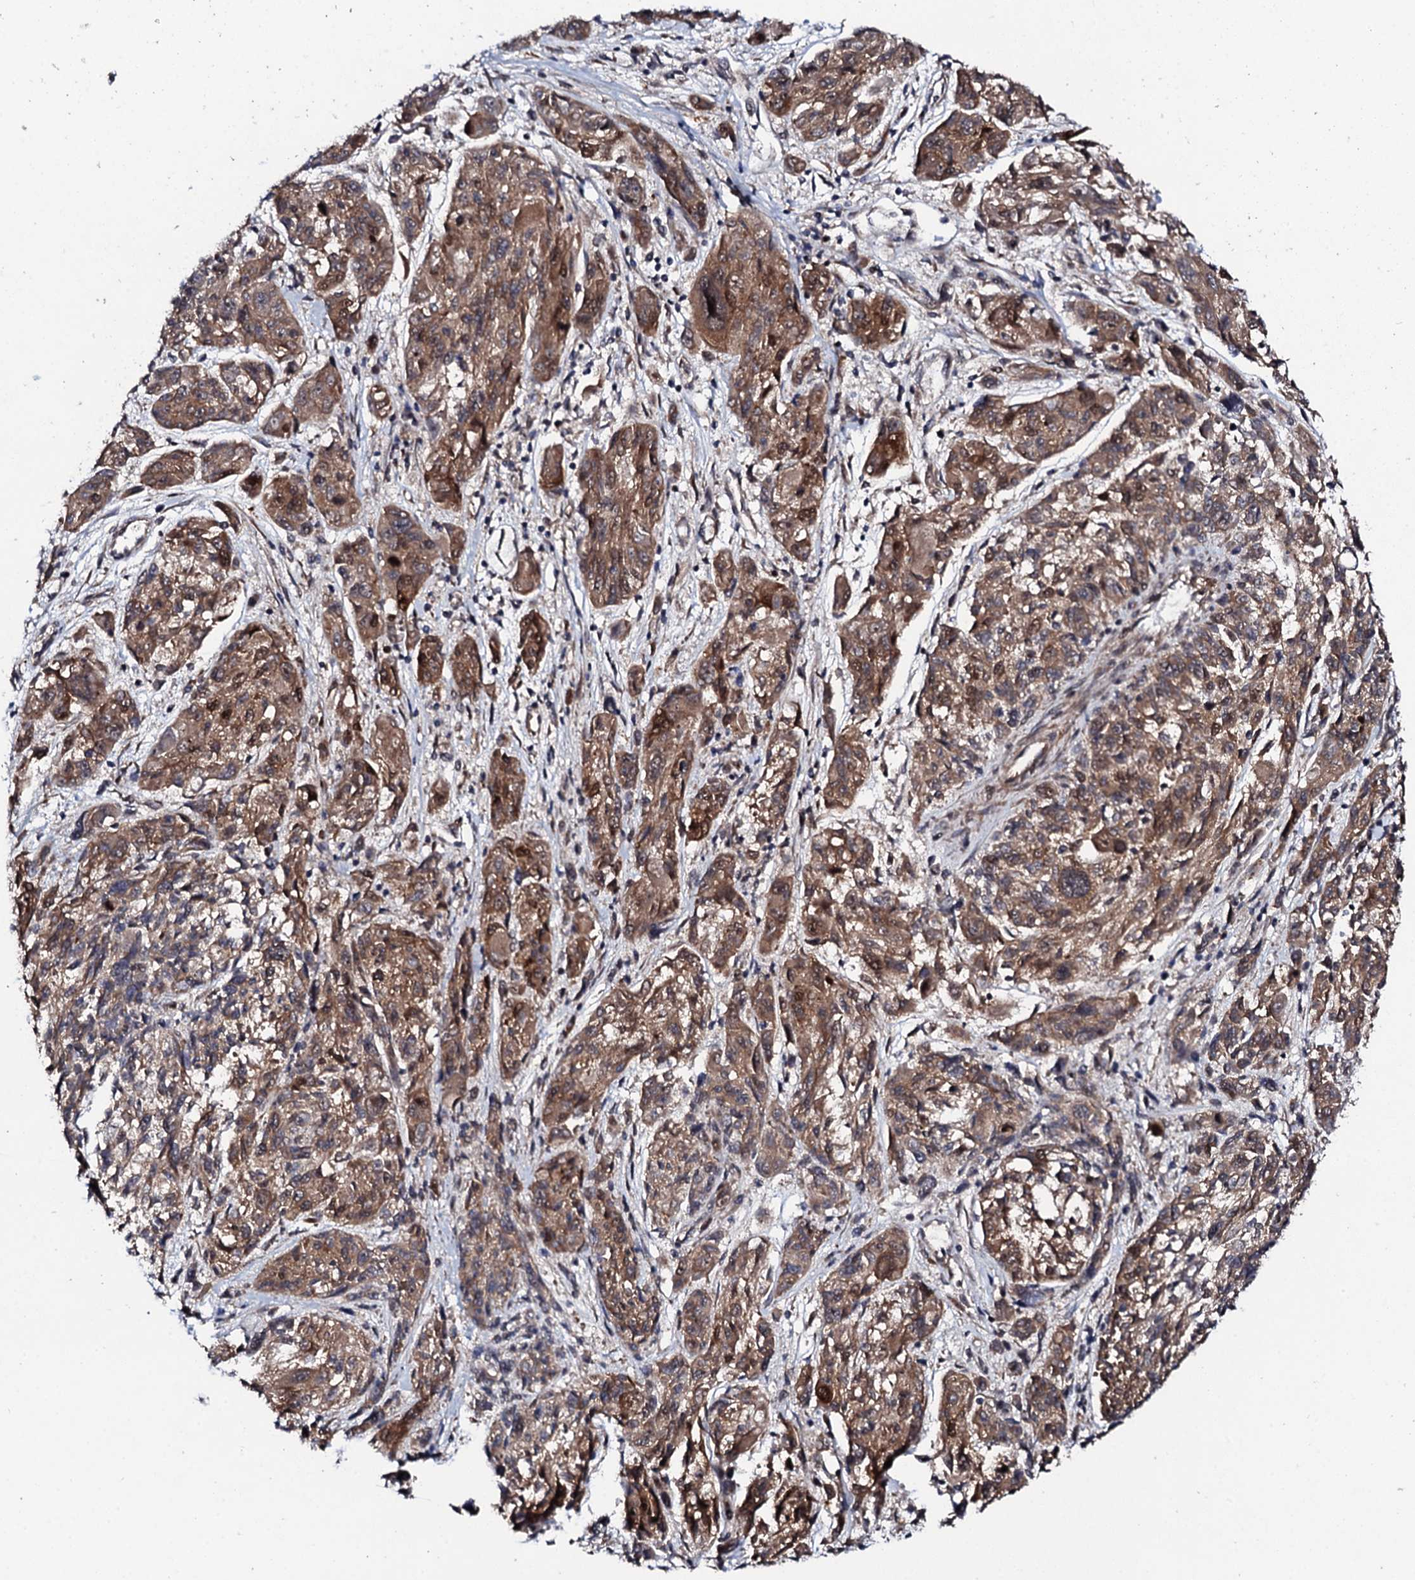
{"staining": {"intensity": "moderate", "quantity": ">75%", "location": "cytoplasmic/membranous"}, "tissue": "melanoma", "cell_type": "Tumor cells", "image_type": "cancer", "snomed": [{"axis": "morphology", "description": "Malignant melanoma, NOS"}, {"axis": "topography", "description": "Skin"}], "caption": "Melanoma tissue demonstrates moderate cytoplasmic/membranous staining in approximately >75% of tumor cells, visualized by immunohistochemistry. The protein of interest is stained brown, and the nuclei are stained in blue (DAB IHC with brightfield microscopy, high magnification).", "gene": "FAM111A", "patient": {"sex": "male", "age": 53}}